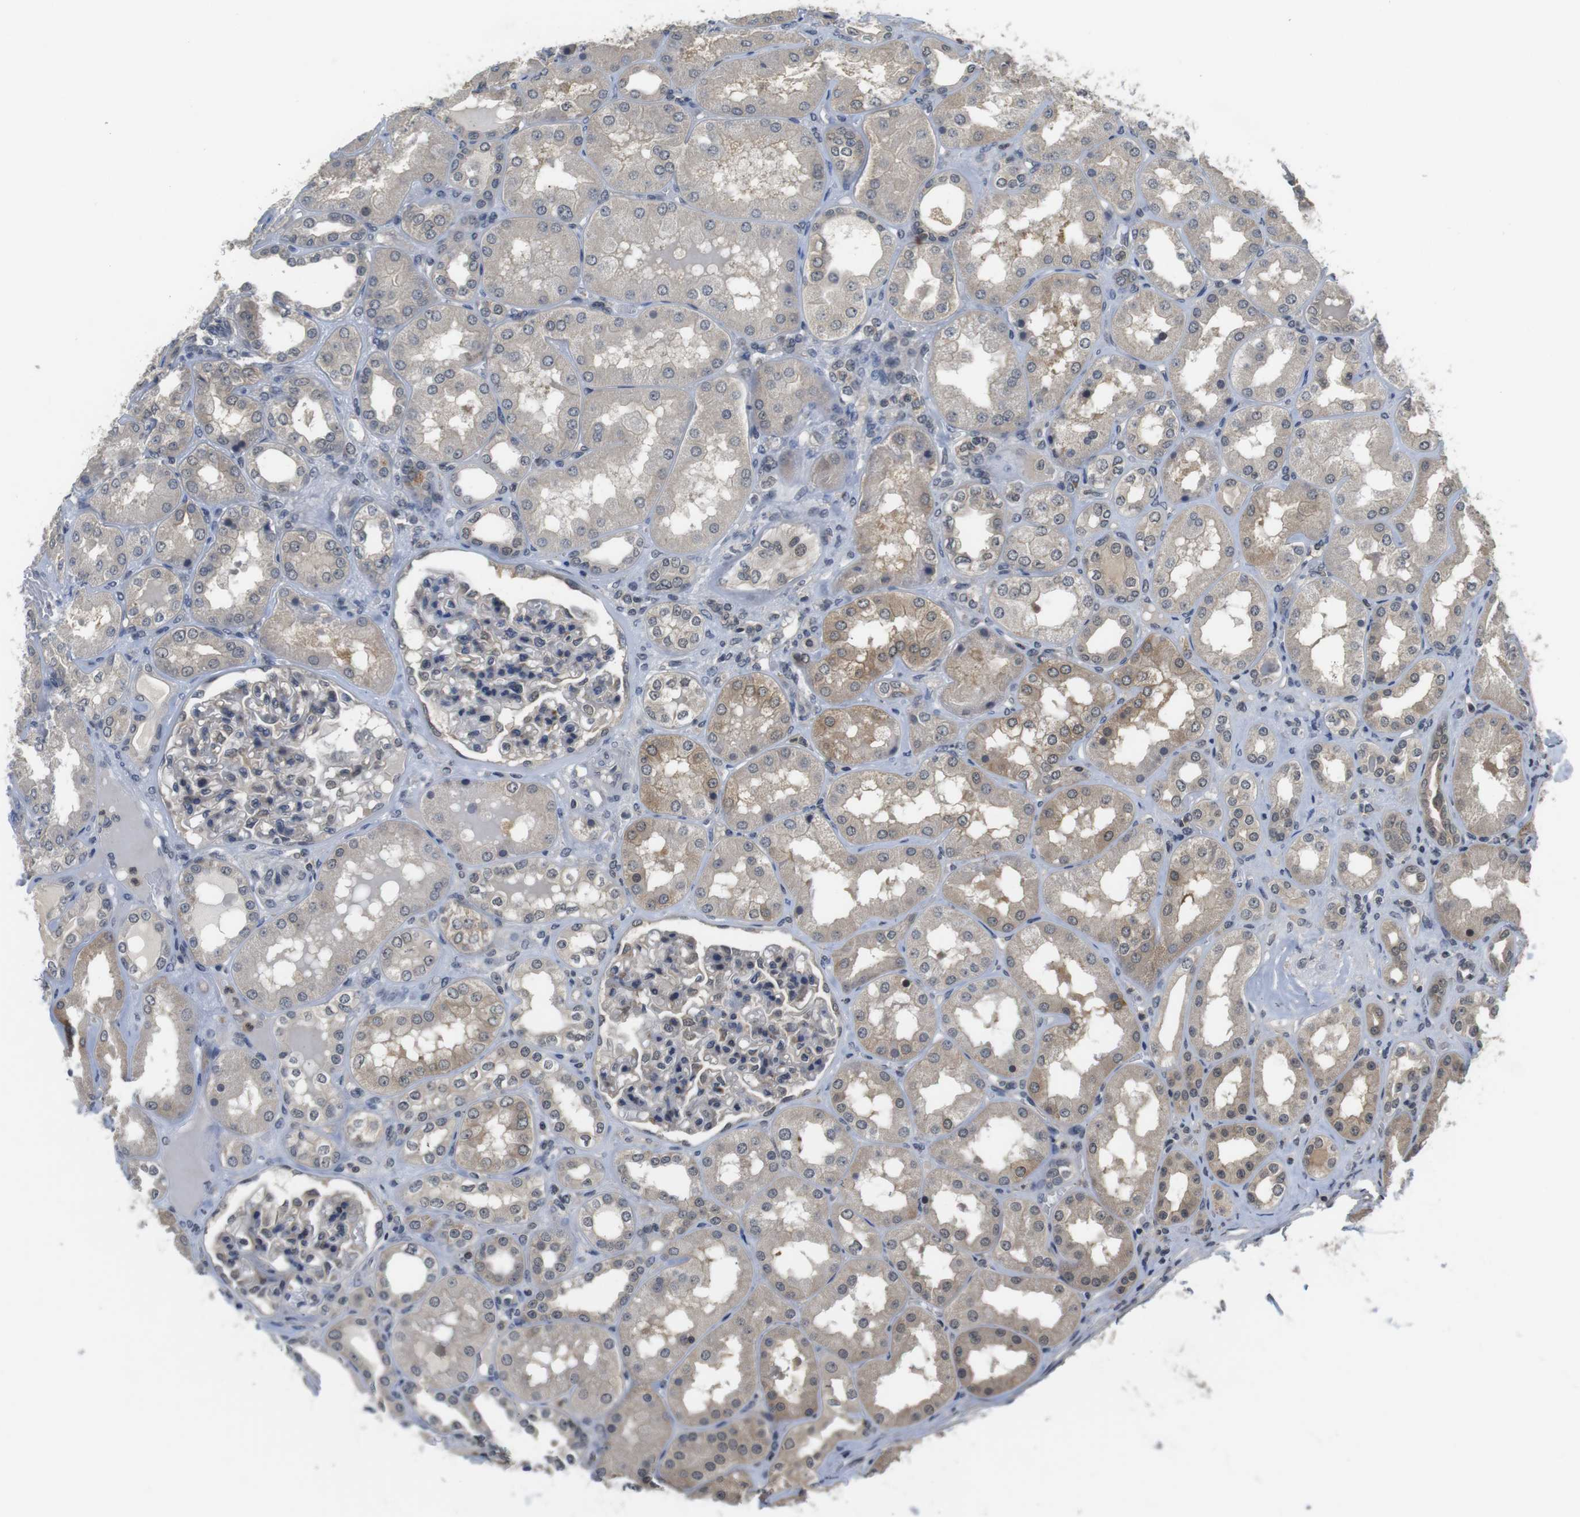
{"staining": {"intensity": "weak", "quantity": "<25%", "location": "cytoplasmic/membranous,nuclear"}, "tissue": "kidney", "cell_type": "Cells in glomeruli", "image_type": "normal", "snomed": [{"axis": "morphology", "description": "Normal tissue, NOS"}, {"axis": "topography", "description": "Kidney"}], "caption": "Photomicrograph shows no protein expression in cells in glomeruli of benign kidney. (Immunohistochemistry (ihc), brightfield microscopy, high magnification).", "gene": "FADD", "patient": {"sex": "female", "age": 56}}